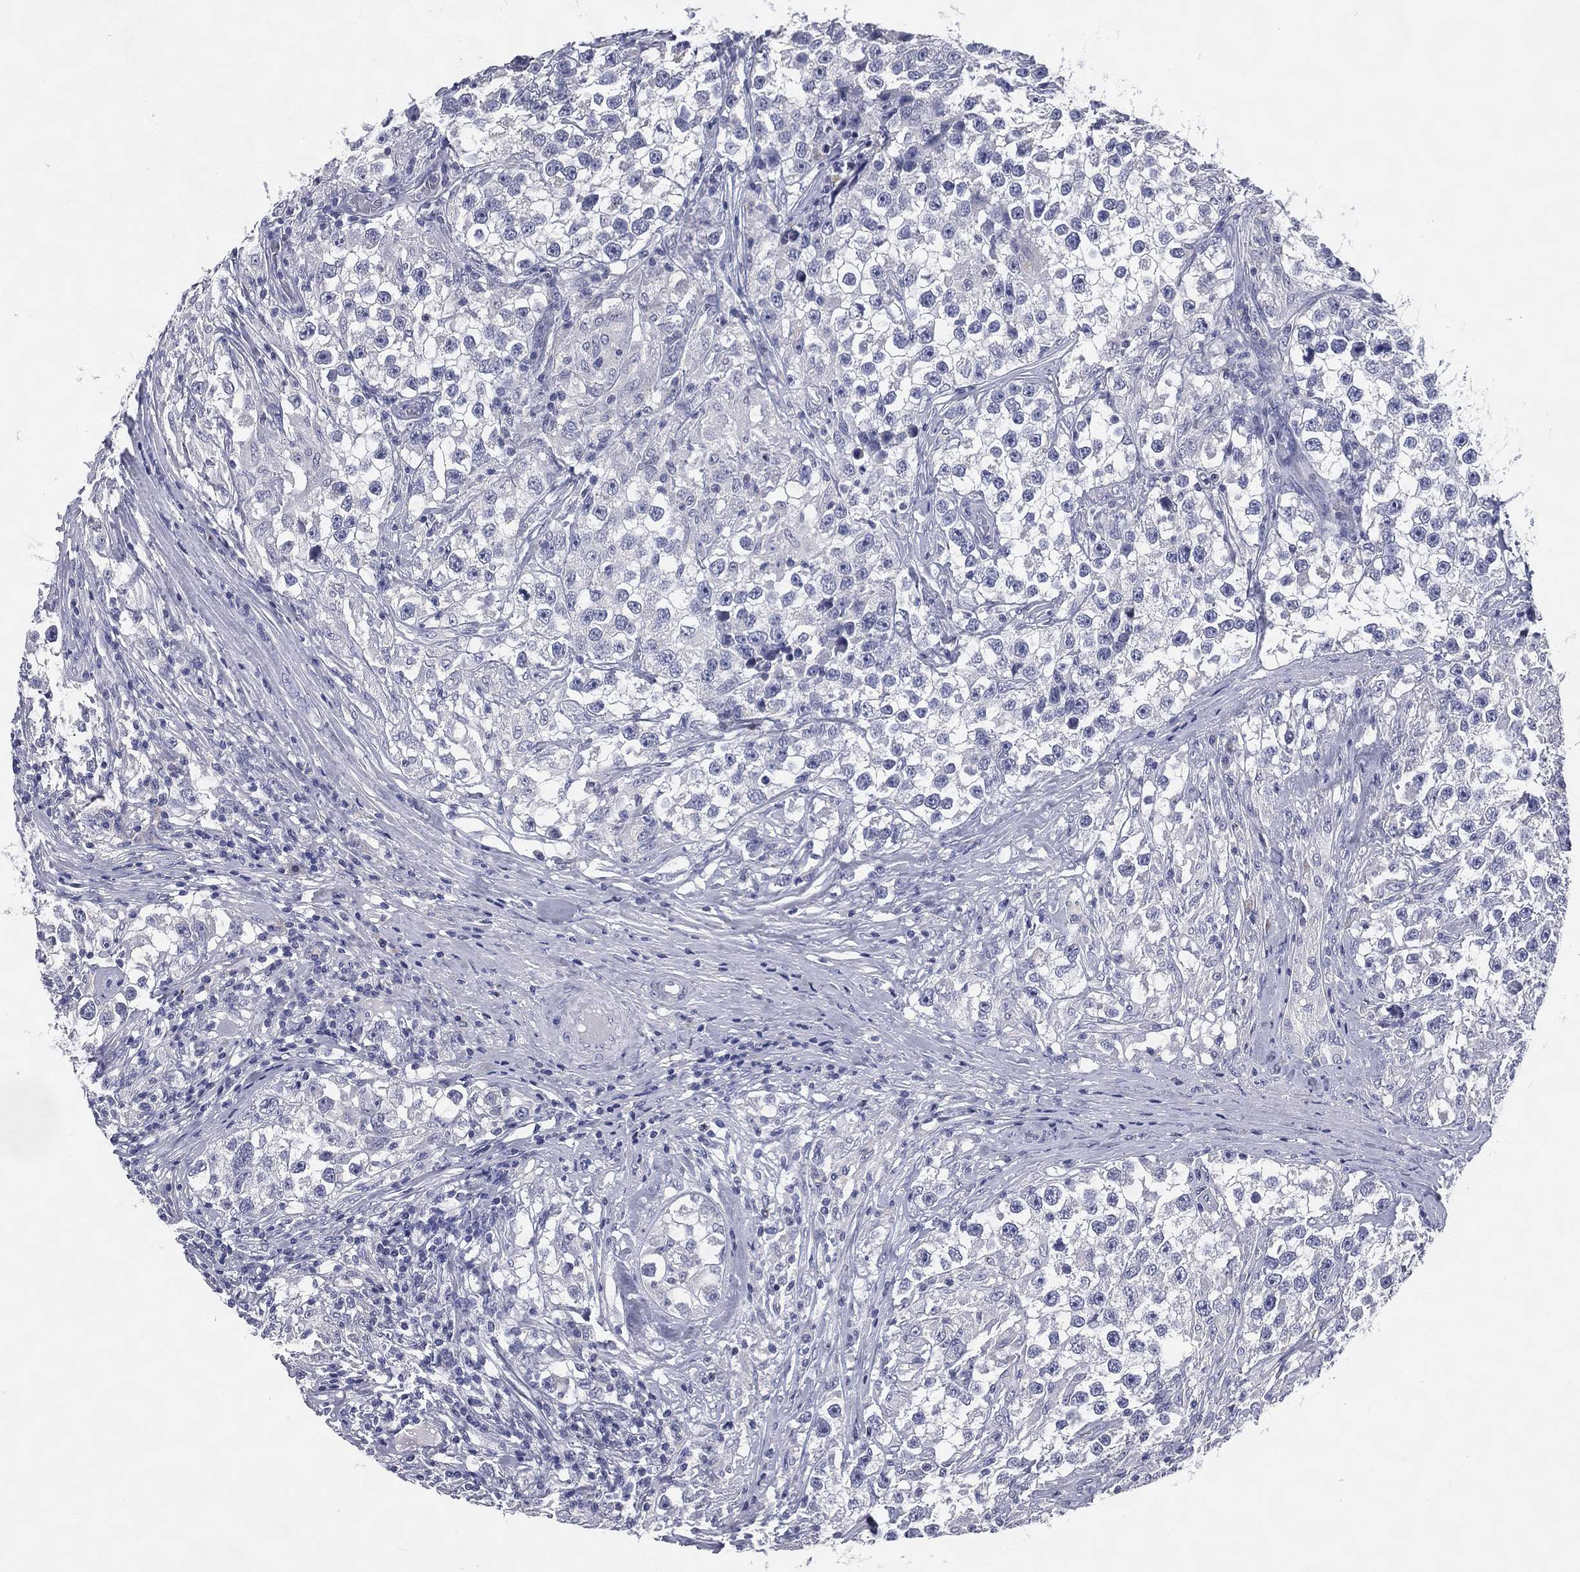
{"staining": {"intensity": "negative", "quantity": "none", "location": "none"}, "tissue": "testis cancer", "cell_type": "Tumor cells", "image_type": "cancer", "snomed": [{"axis": "morphology", "description": "Seminoma, NOS"}, {"axis": "topography", "description": "Testis"}], "caption": "Human testis cancer (seminoma) stained for a protein using immunohistochemistry (IHC) demonstrates no expression in tumor cells.", "gene": "IFT27", "patient": {"sex": "male", "age": 46}}